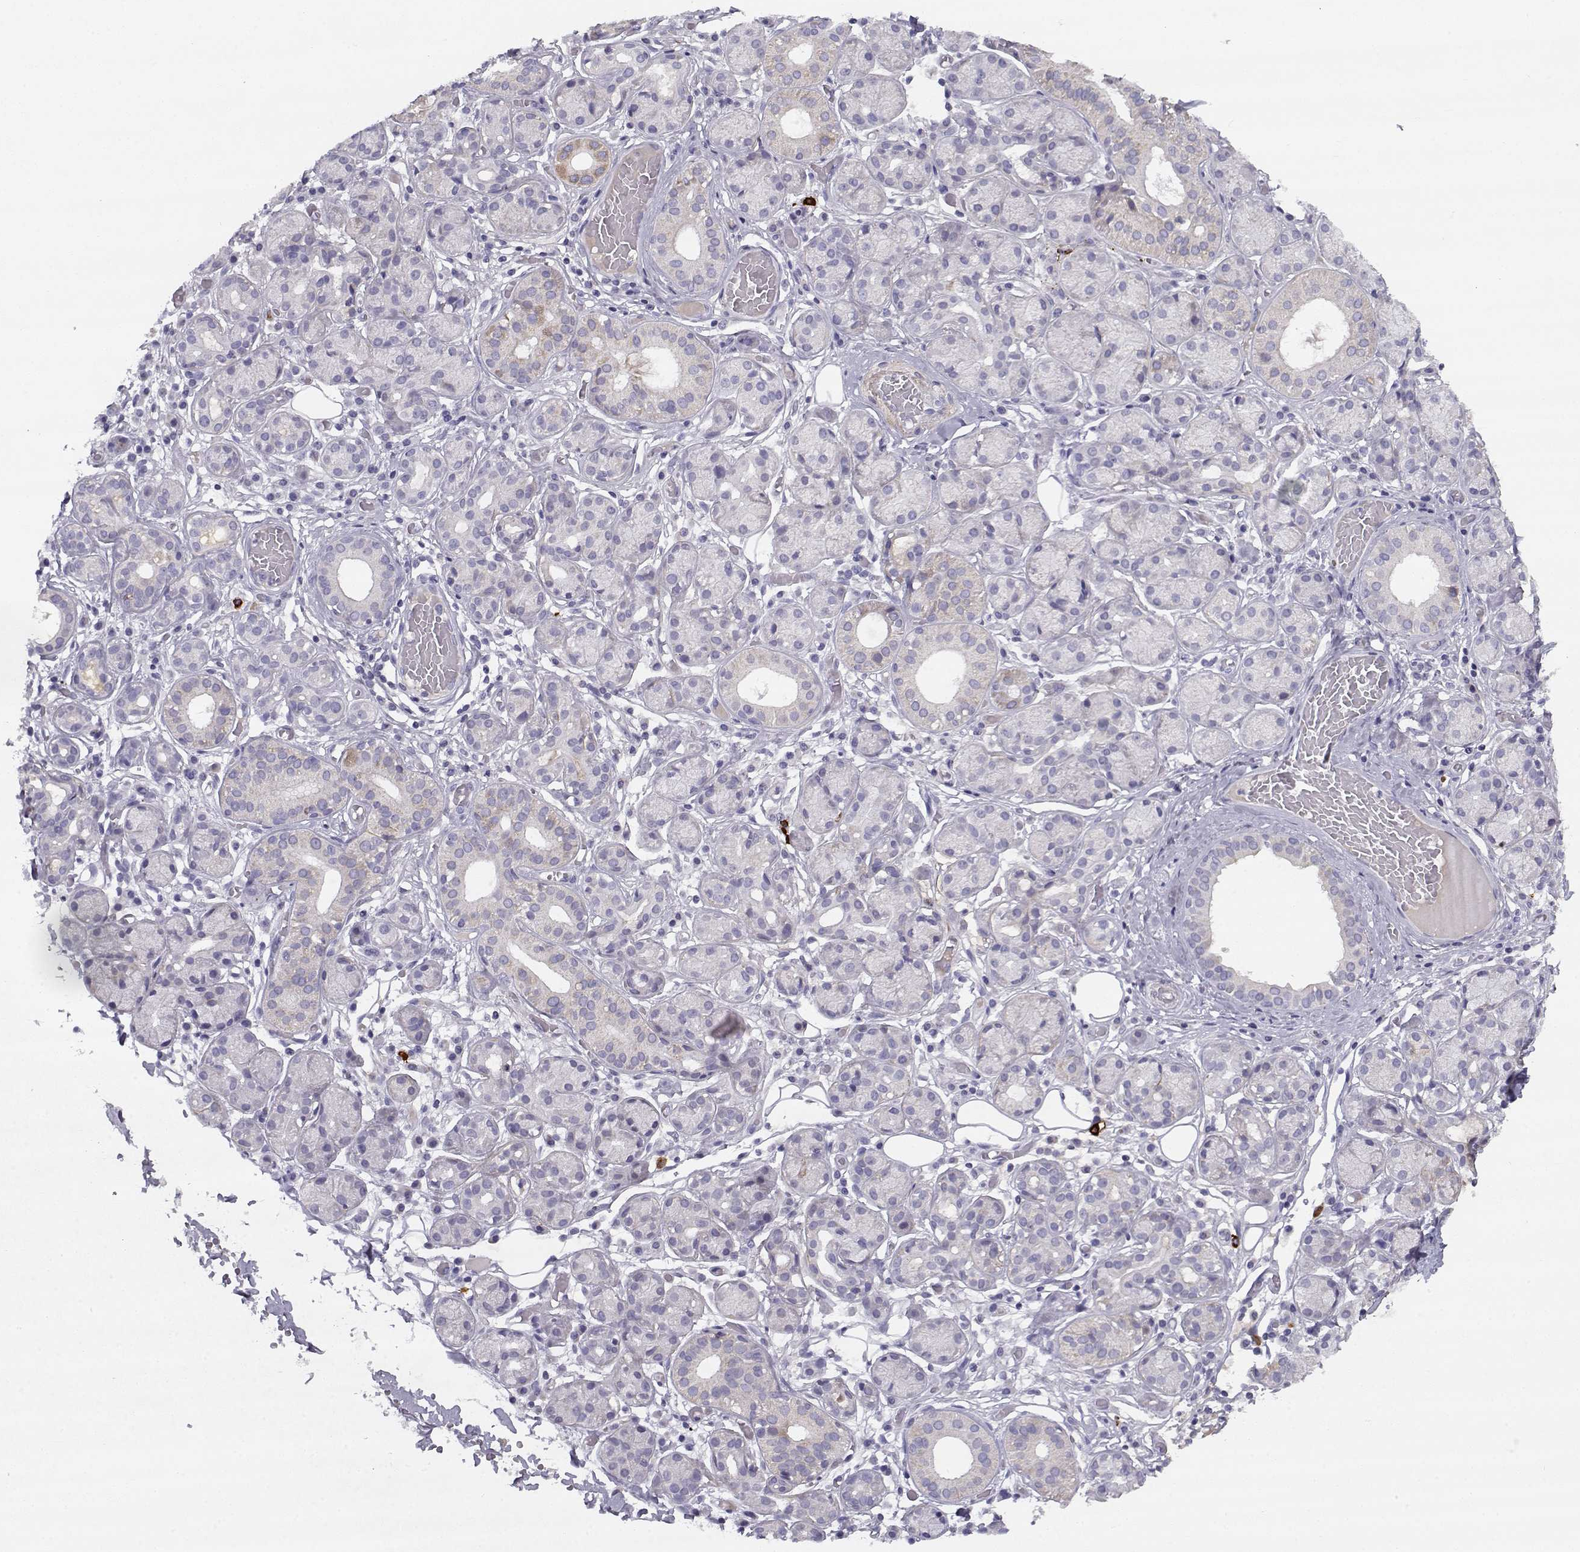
{"staining": {"intensity": "negative", "quantity": "none", "location": "none"}, "tissue": "salivary gland", "cell_type": "Glandular cells", "image_type": "normal", "snomed": [{"axis": "morphology", "description": "Normal tissue, NOS"}, {"axis": "topography", "description": "Salivary gland"}, {"axis": "topography", "description": "Peripheral nerve tissue"}], "caption": "IHC micrograph of unremarkable salivary gland stained for a protein (brown), which reveals no staining in glandular cells.", "gene": "CREB3L3", "patient": {"sex": "male", "age": 71}}